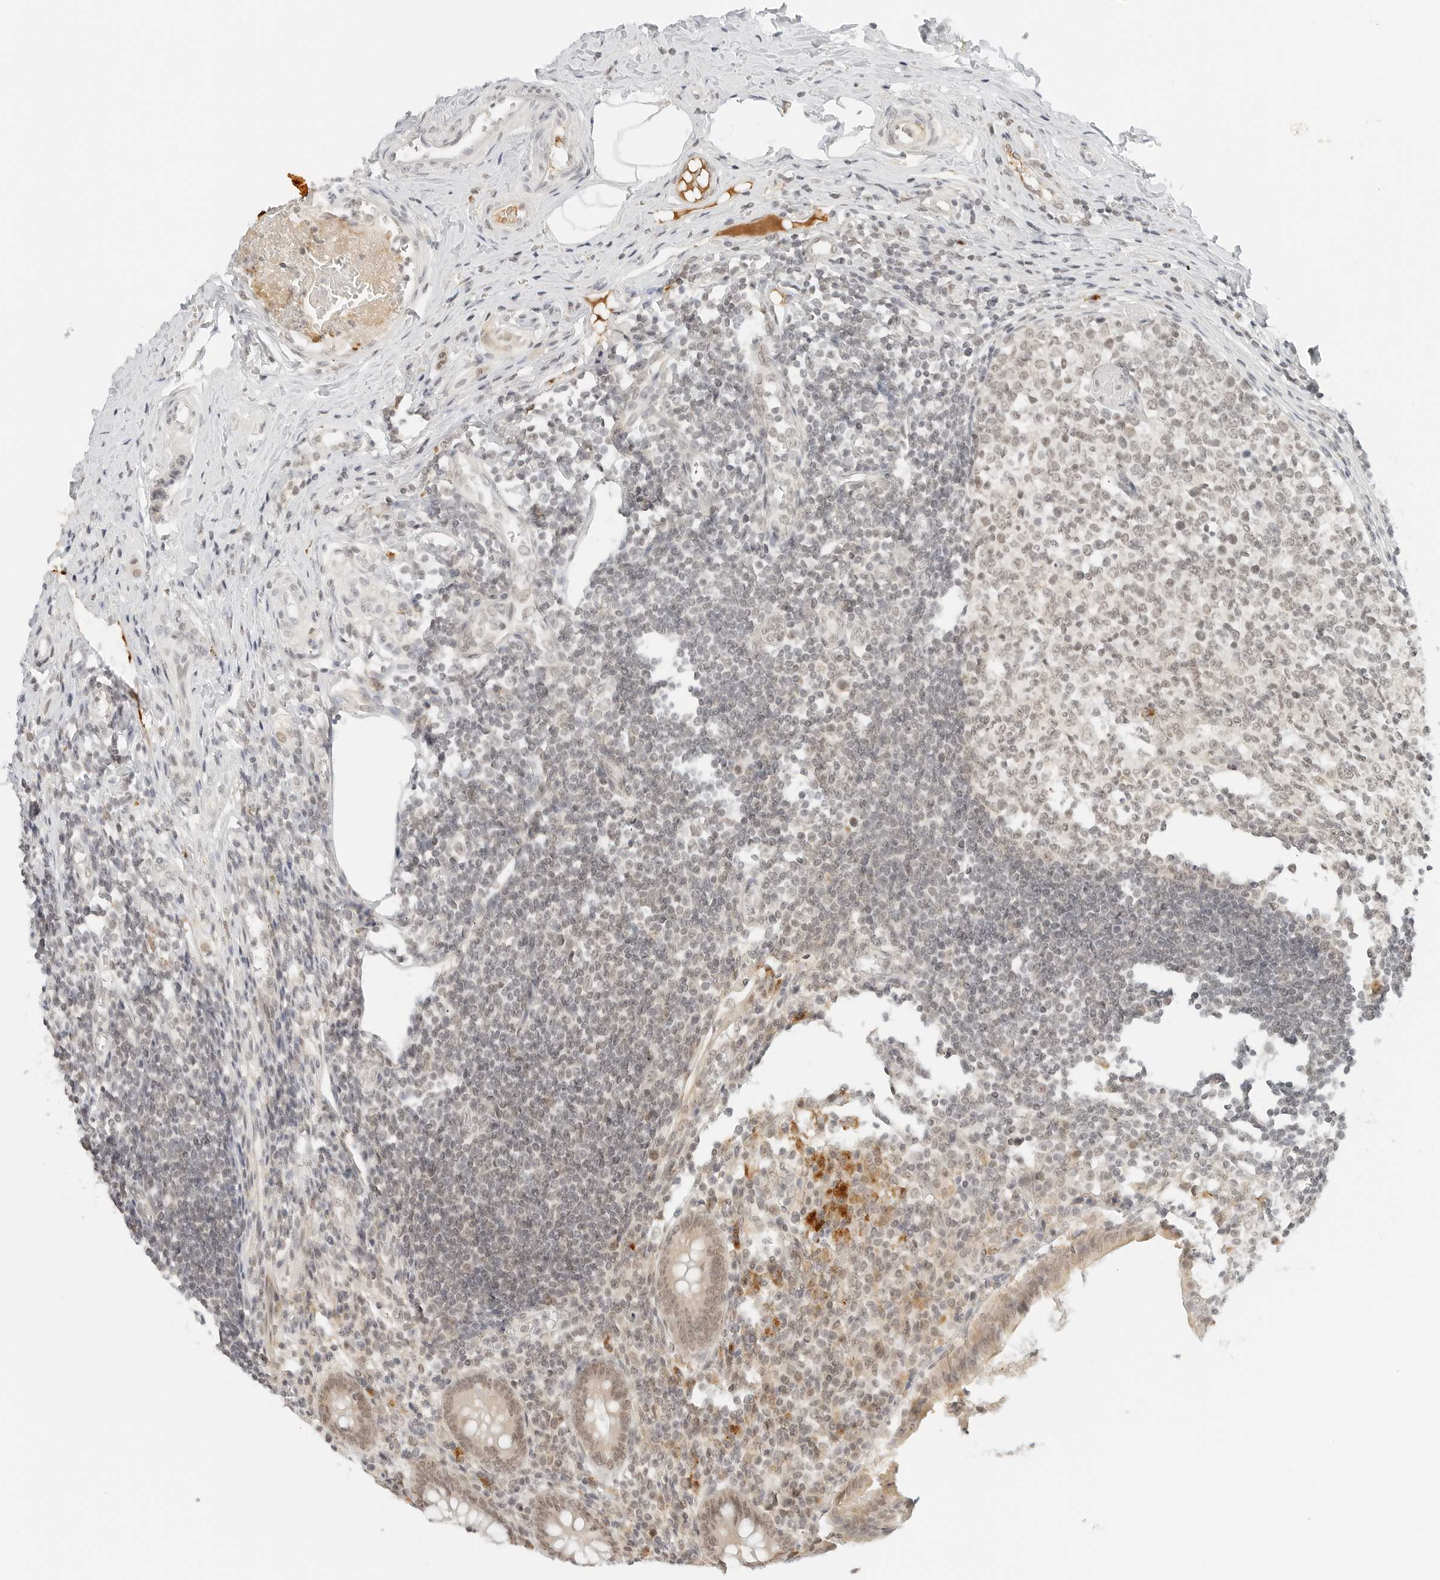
{"staining": {"intensity": "weak", "quantity": ">75%", "location": "cytoplasmic/membranous,nuclear"}, "tissue": "appendix", "cell_type": "Glandular cells", "image_type": "normal", "snomed": [{"axis": "morphology", "description": "Normal tissue, NOS"}, {"axis": "topography", "description": "Appendix"}], "caption": "Immunohistochemistry (DAB (3,3'-diaminobenzidine)) staining of normal appendix exhibits weak cytoplasmic/membranous,nuclear protein expression in approximately >75% of glandular cells. Immunohistochemistry (ihc) stains the protein of interest in brown and the nuclei are stained blue.", "gene": "NEO1", "patient": {"sex": "female", "age": 17}}